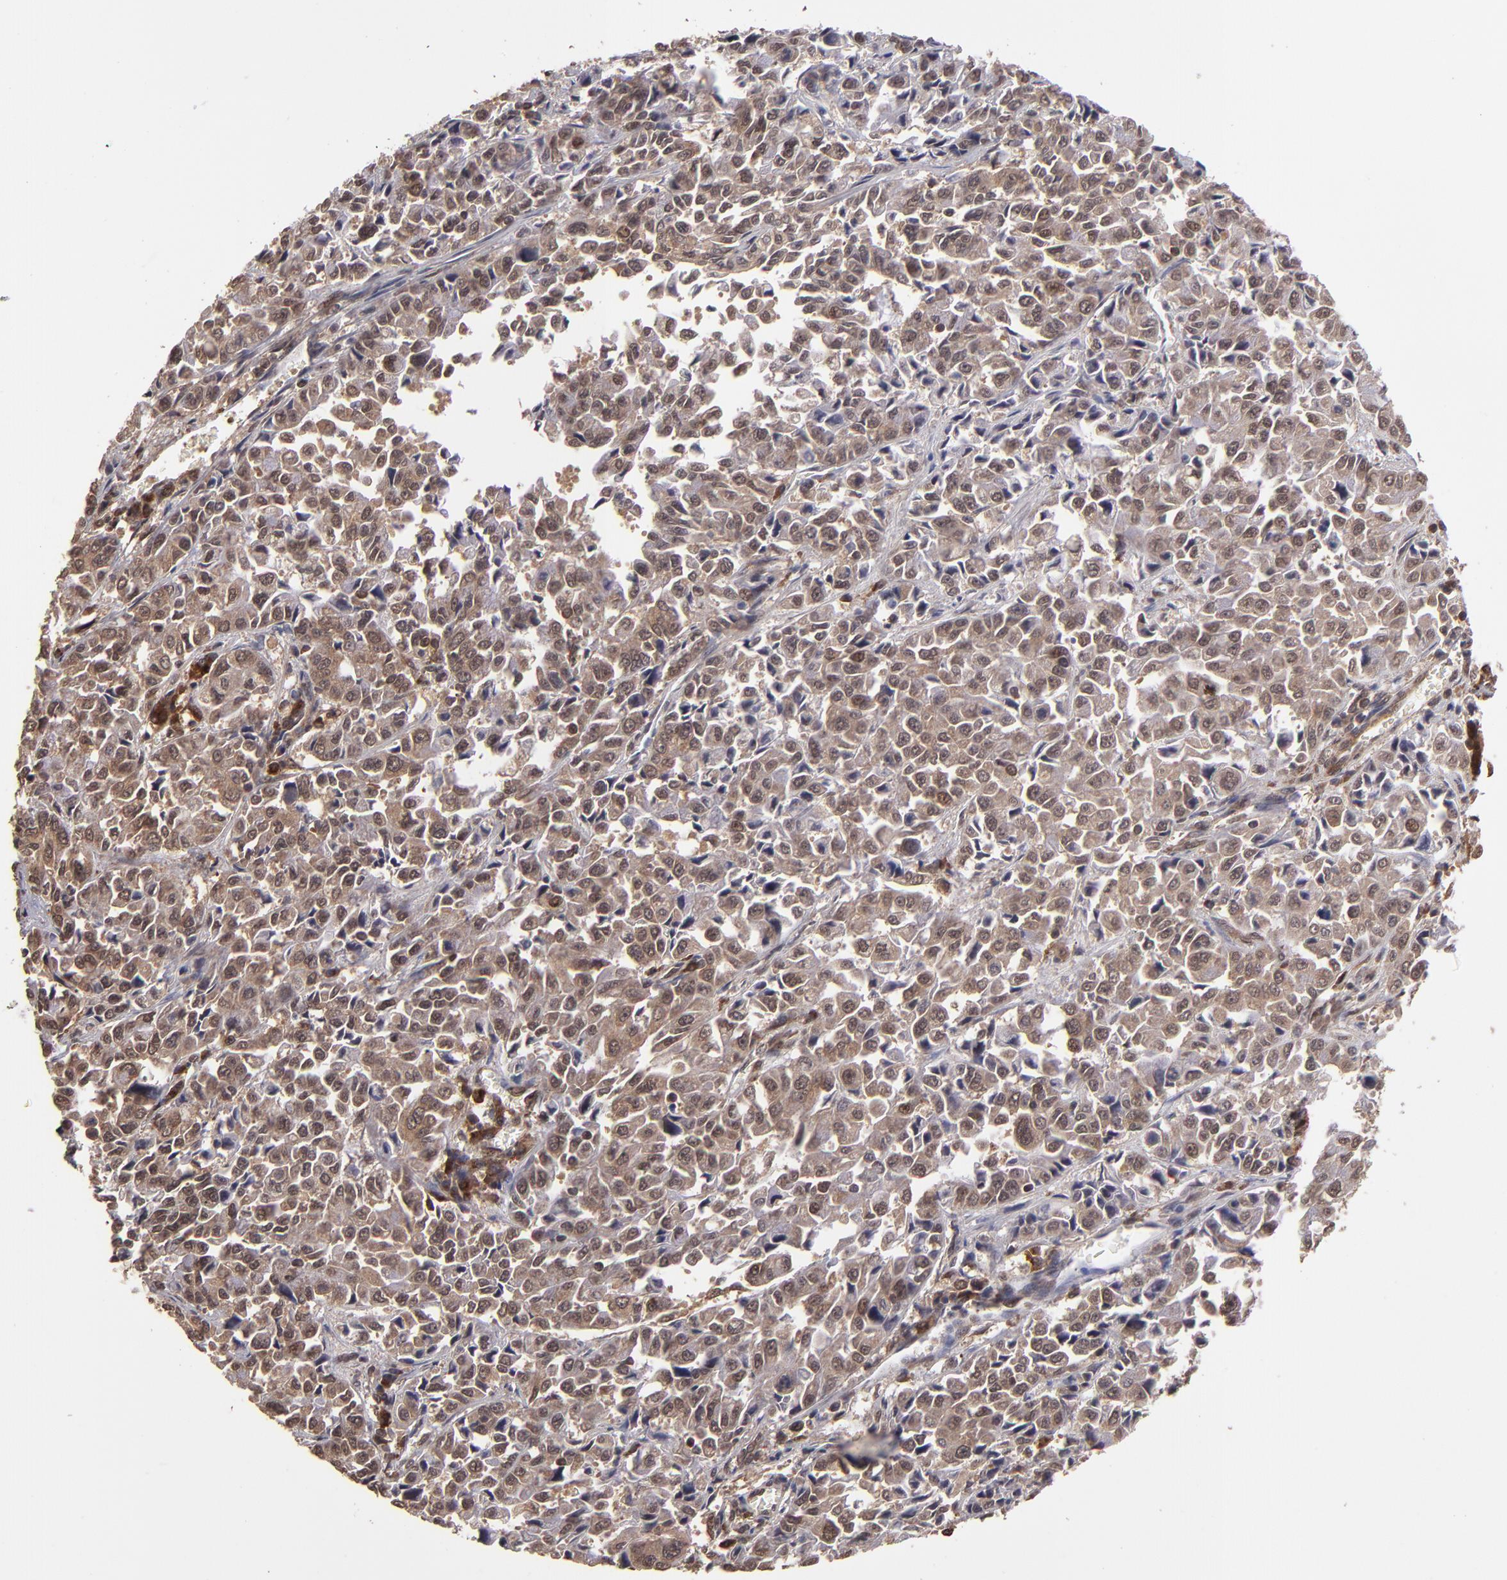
{"staining": {"intensity": "moderate", "quantity": ">75%", "location": "cytoplasmic/membranous"}, "tissue": "pancreatic cancer", "cell_type": "Tumor cells", "image_type": "cancer", "snomed": [{"axis": "morphology", "description": "Adenocarcinoma, NOS"}, {"axis": "topography", "description": "Pancreas"}], "caption": "The immunohistochemical stain labels moderate cytoplasmic/membranous expression in tumor cells of pancreatic adenocarcinoma tissue.", "gene": "NFE2L2", "patient": {"sex": "female", "age": 52}}